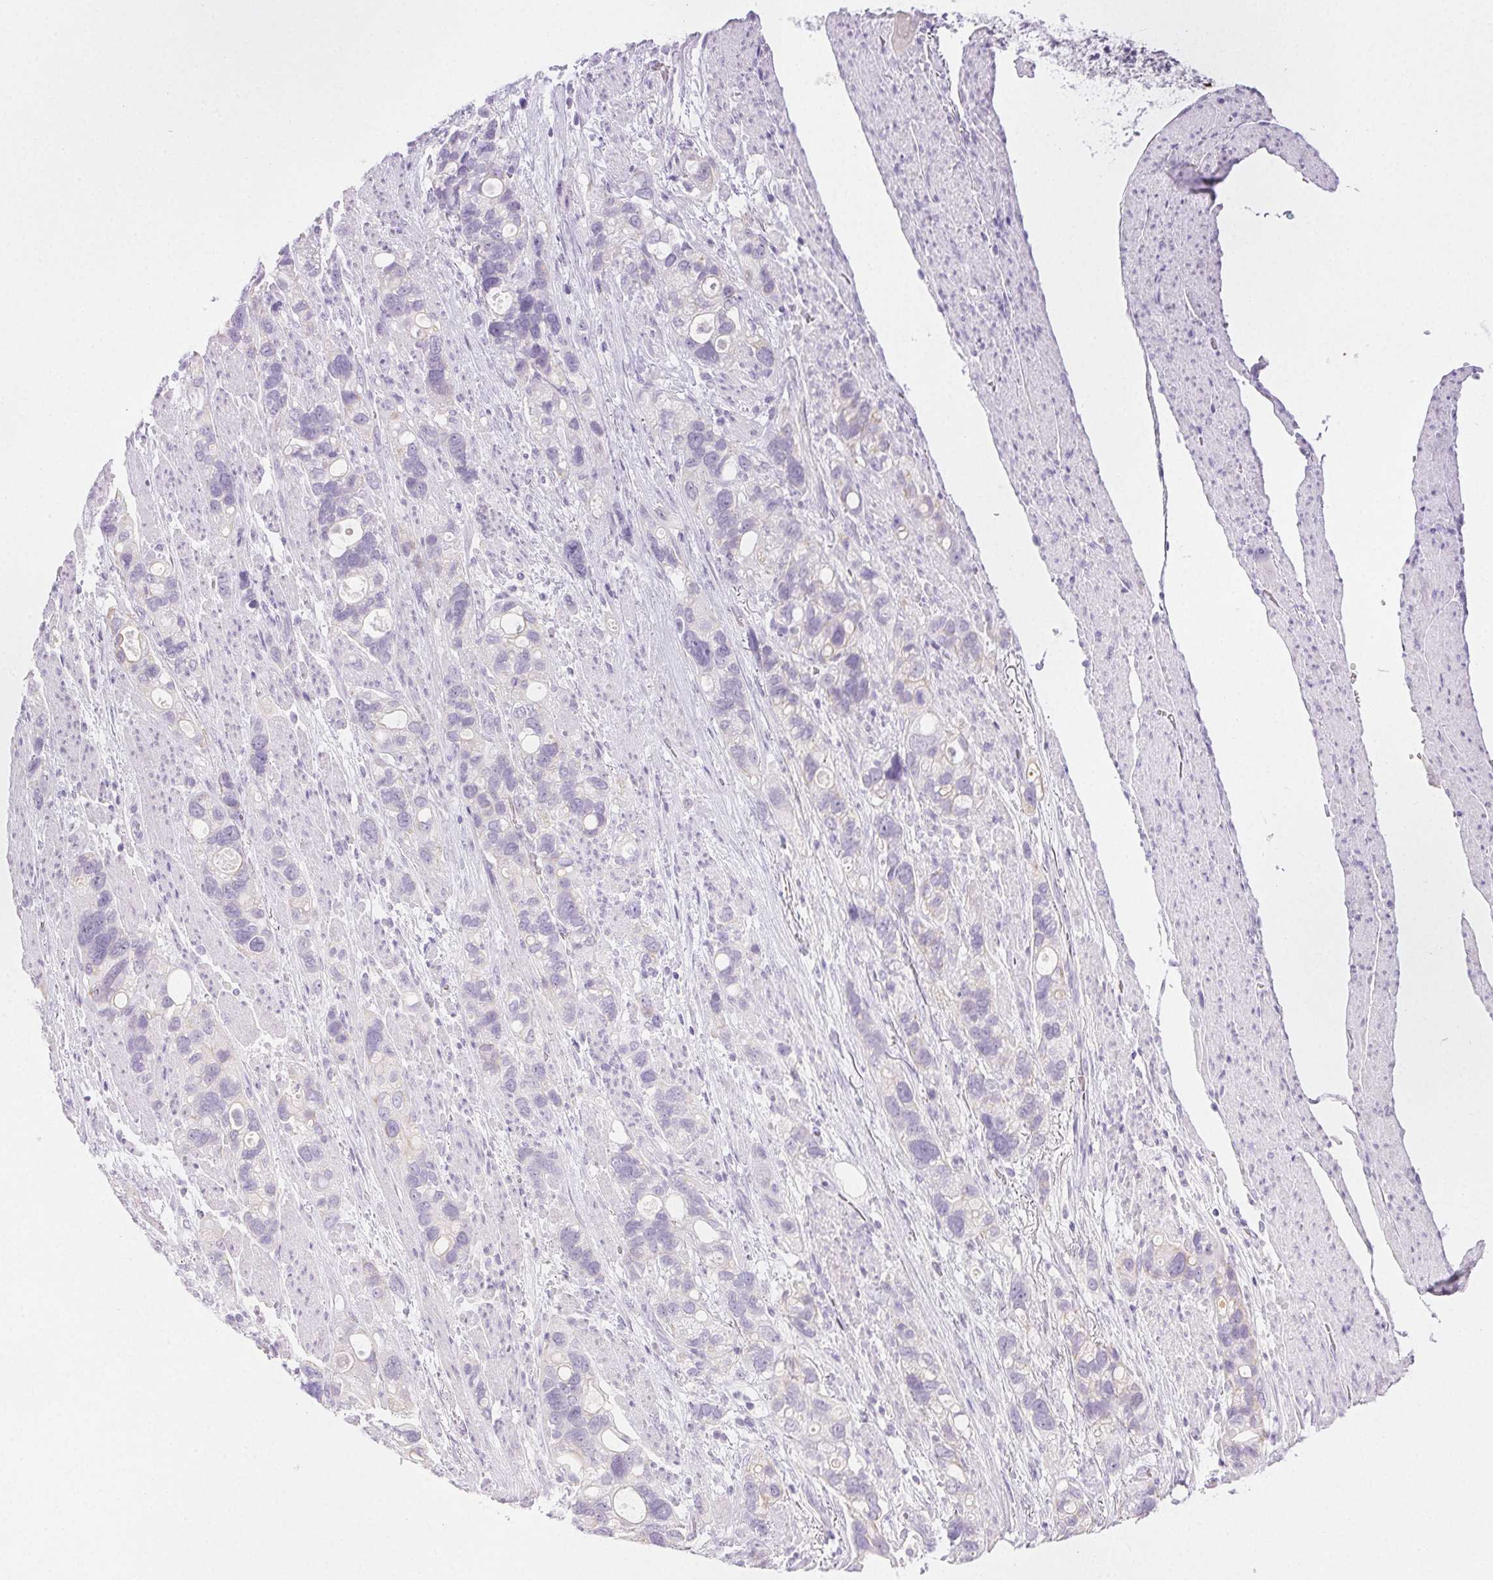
{"staining": {"intensity": "negative", "quantity": "none", "location": "none"}, "tissue": "stomach cancer", "cell_type": "Tumor cells", "image_type": "cancer", "snomed": [{"axis": "morphology", "description": "Adenocarcinoma, NOS"}, {"axis": "topography", "description": "Stomach, upper"}], "caption": "This is an immunohistochemistry (IHC) micrograph of human stomach adenocarcinoma. There is no staining in tumor cells.", "gene": "PI3", "patient": {"sex": "female", "age": 81}}